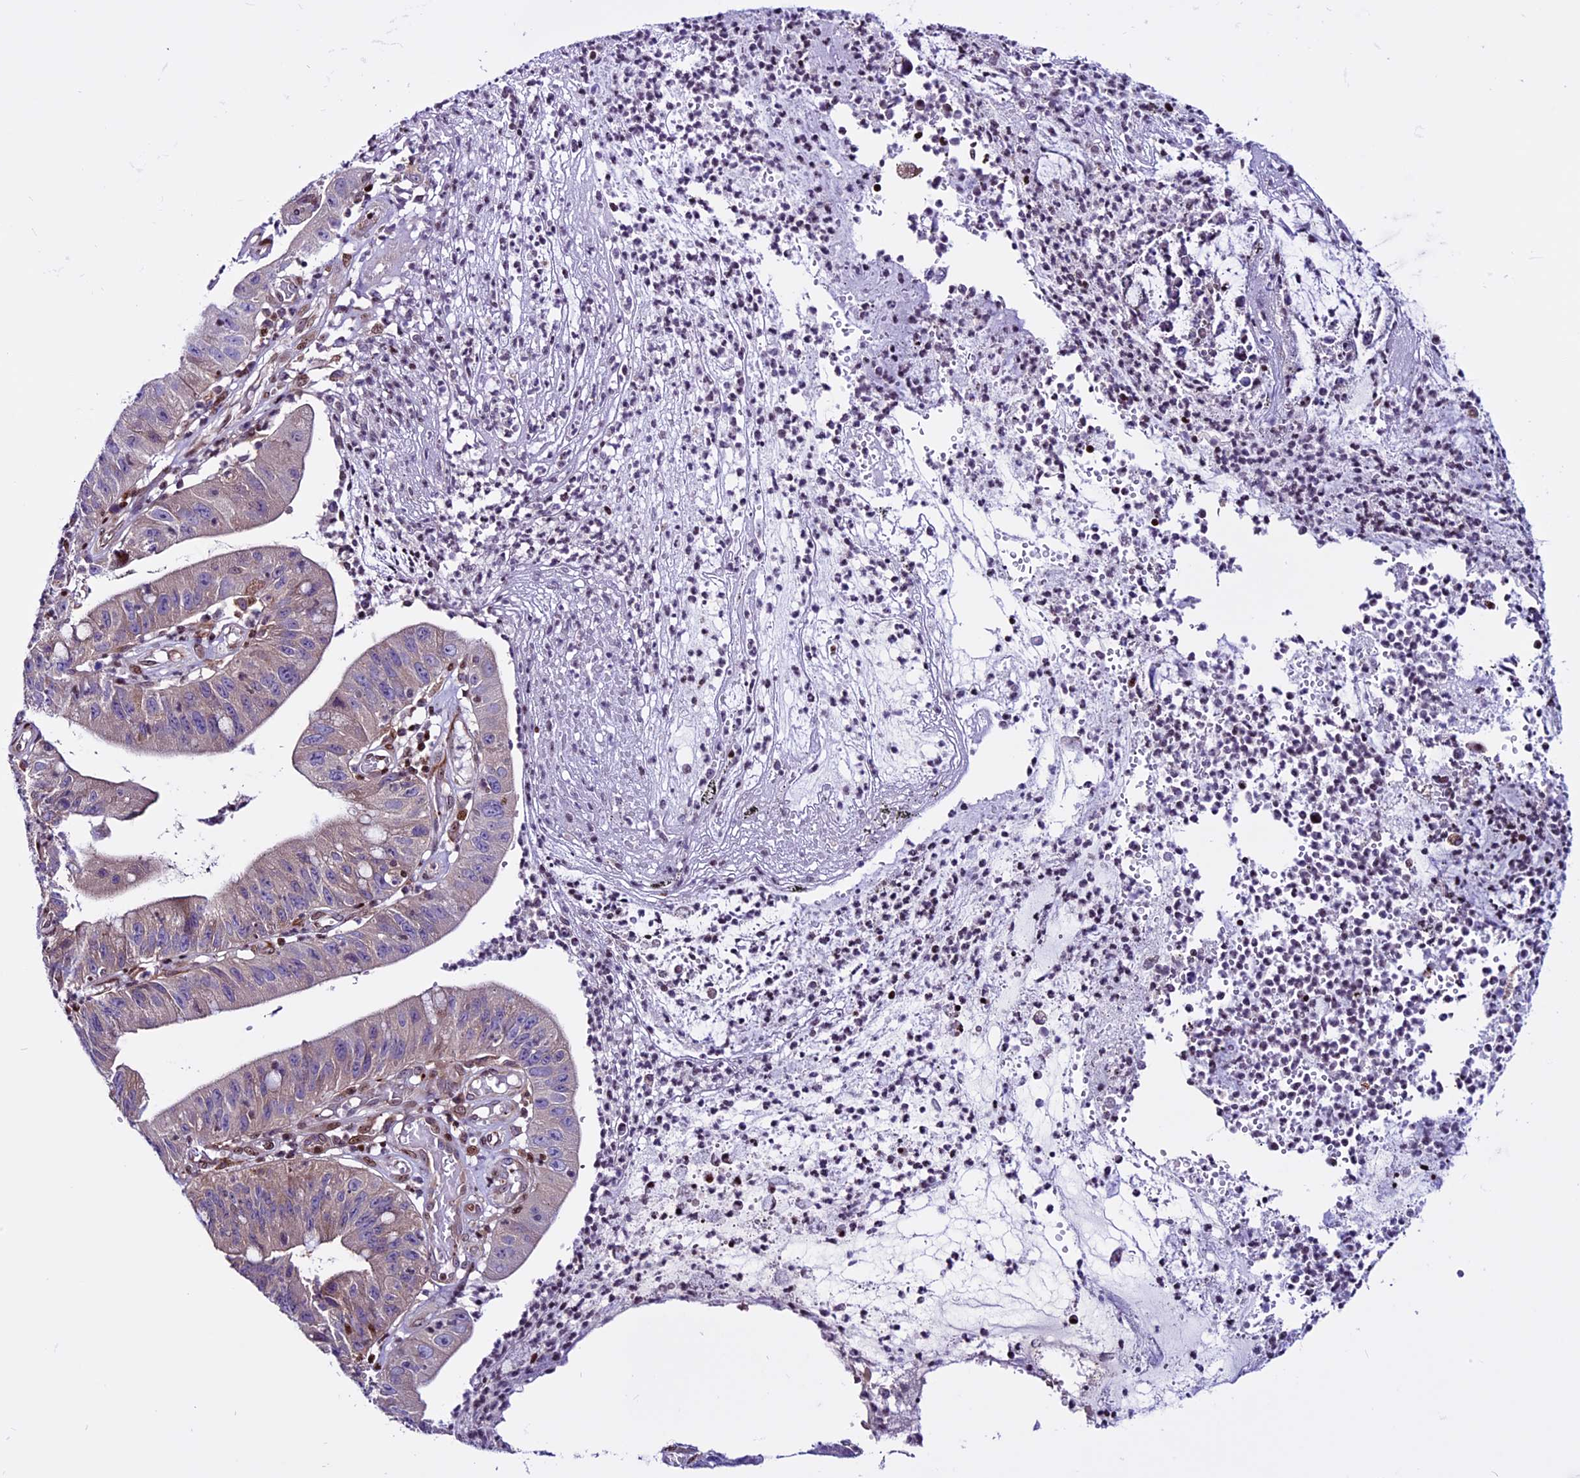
{"staining": {"intensity": "weak", "quantity": "<25%", "location": "cytoplasmic/membranous"}, "tissue": "stomach cancer", "cell_type": "Tumor cells", "image_type": "cancer", "snomed": [{"axis": "morphology", "description": "Adenocarcinoma, NOS"}, {"axis": "topography", "description": "Stomach"}], "caption": "Immunohistochemical staining of human stomach cancer (adenocarcinoma) demonstrates no significant staining in tumor cells. Nuclei are stained in blue.", "gene": "RINL", "patient": {"sex": "male", "age": 59}}